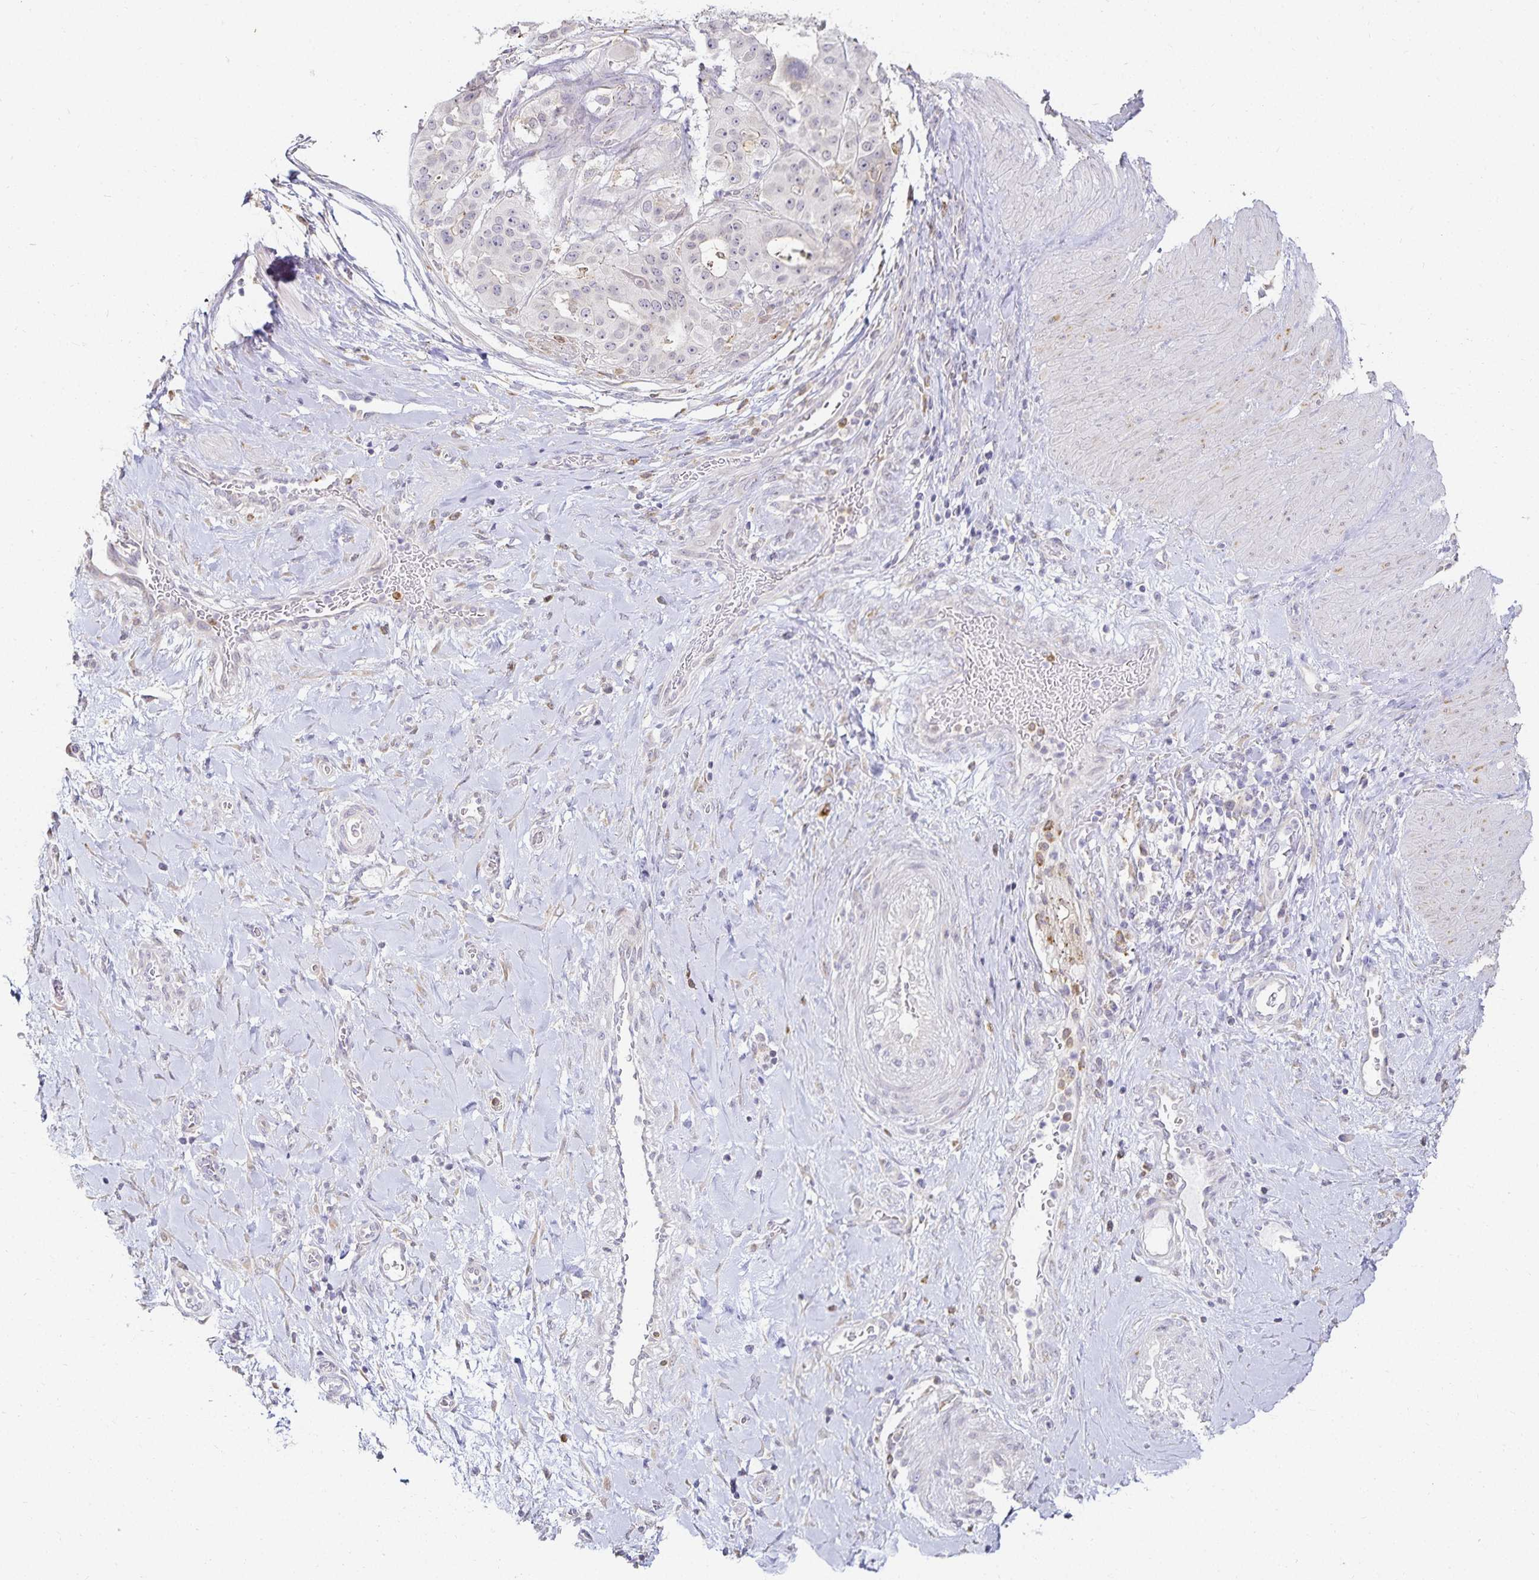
{"staining": {"intensity": "negative", "quantity": "none", "location": "none"}, "tissue": "stomach cancer", "cell_type": "Tumor cells", "image_type": "cancer", "snomed": [{"axis": "morphology", "description": "Adenocarcinoma, NOS"}, {"axis": "topography", "description": "Stomach"}], "caption": "Immunohistochemistry of human stomach adenocarcinoma shows no expression in tumor cells. (DAB IHC, high magnification).", "gene": "GP2", "patient": {"sex": "male", "age": 48}}